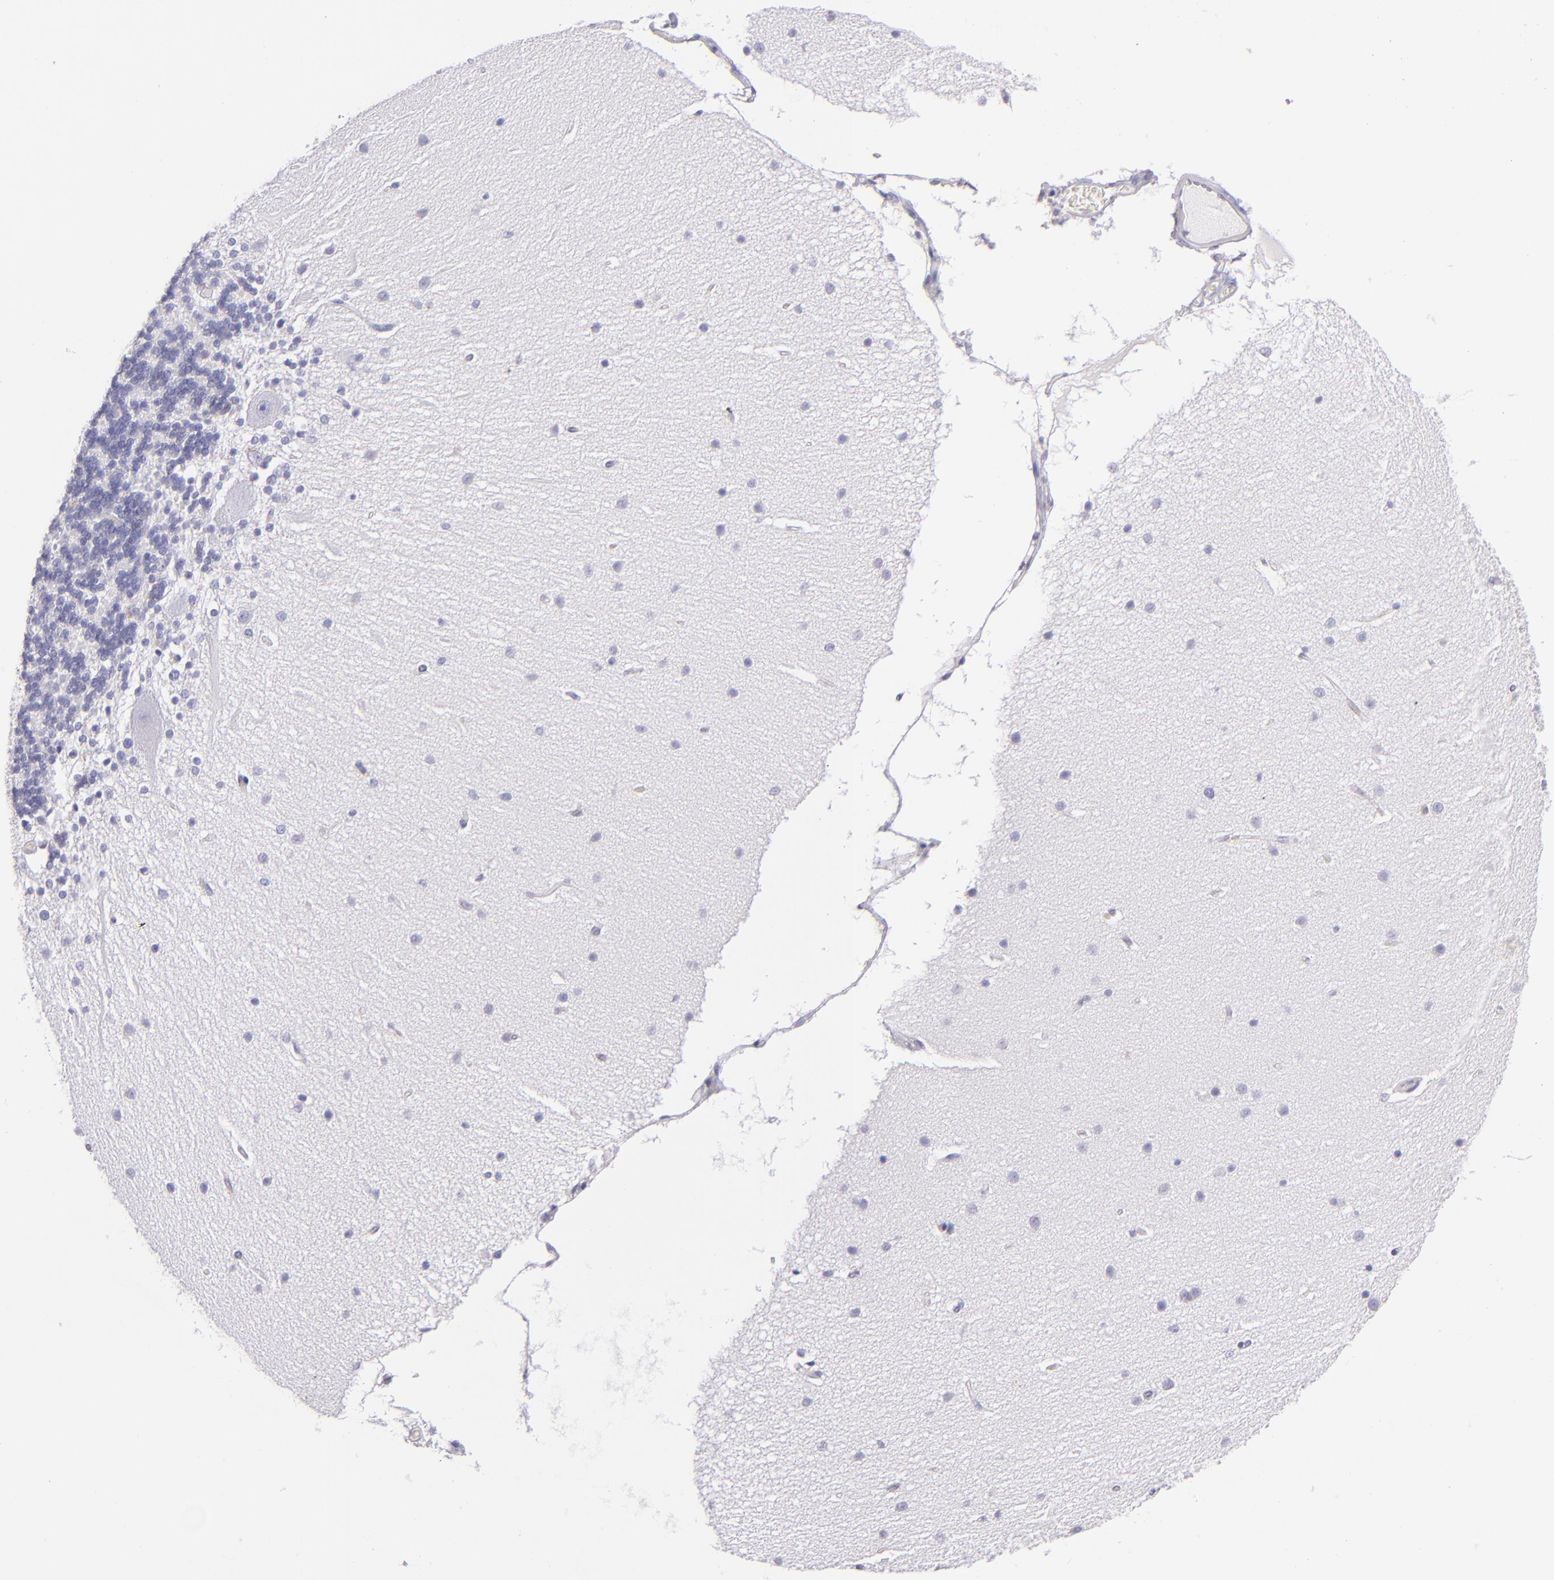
{"staining": {"intensity": "moderate", "quantity": "<25%", "location": "nuclear"}, "tissue": "cerebellum", "cell_type": "Cells in granular layer", "image_type": "normal", "snomed": [{"axis": "morphology", "description": "Normal tissue, NOS"}, {"axis": "topography", "description": "Cerebellum"}], "caption": "High-power microscopy captured an immunohistochemistry image of normal cerebellum, revealing moderate nuclear expression in approximately <25% of cells in granular layer.", "gene": "RET", "patient": {"sex": "female", "age": 54}}